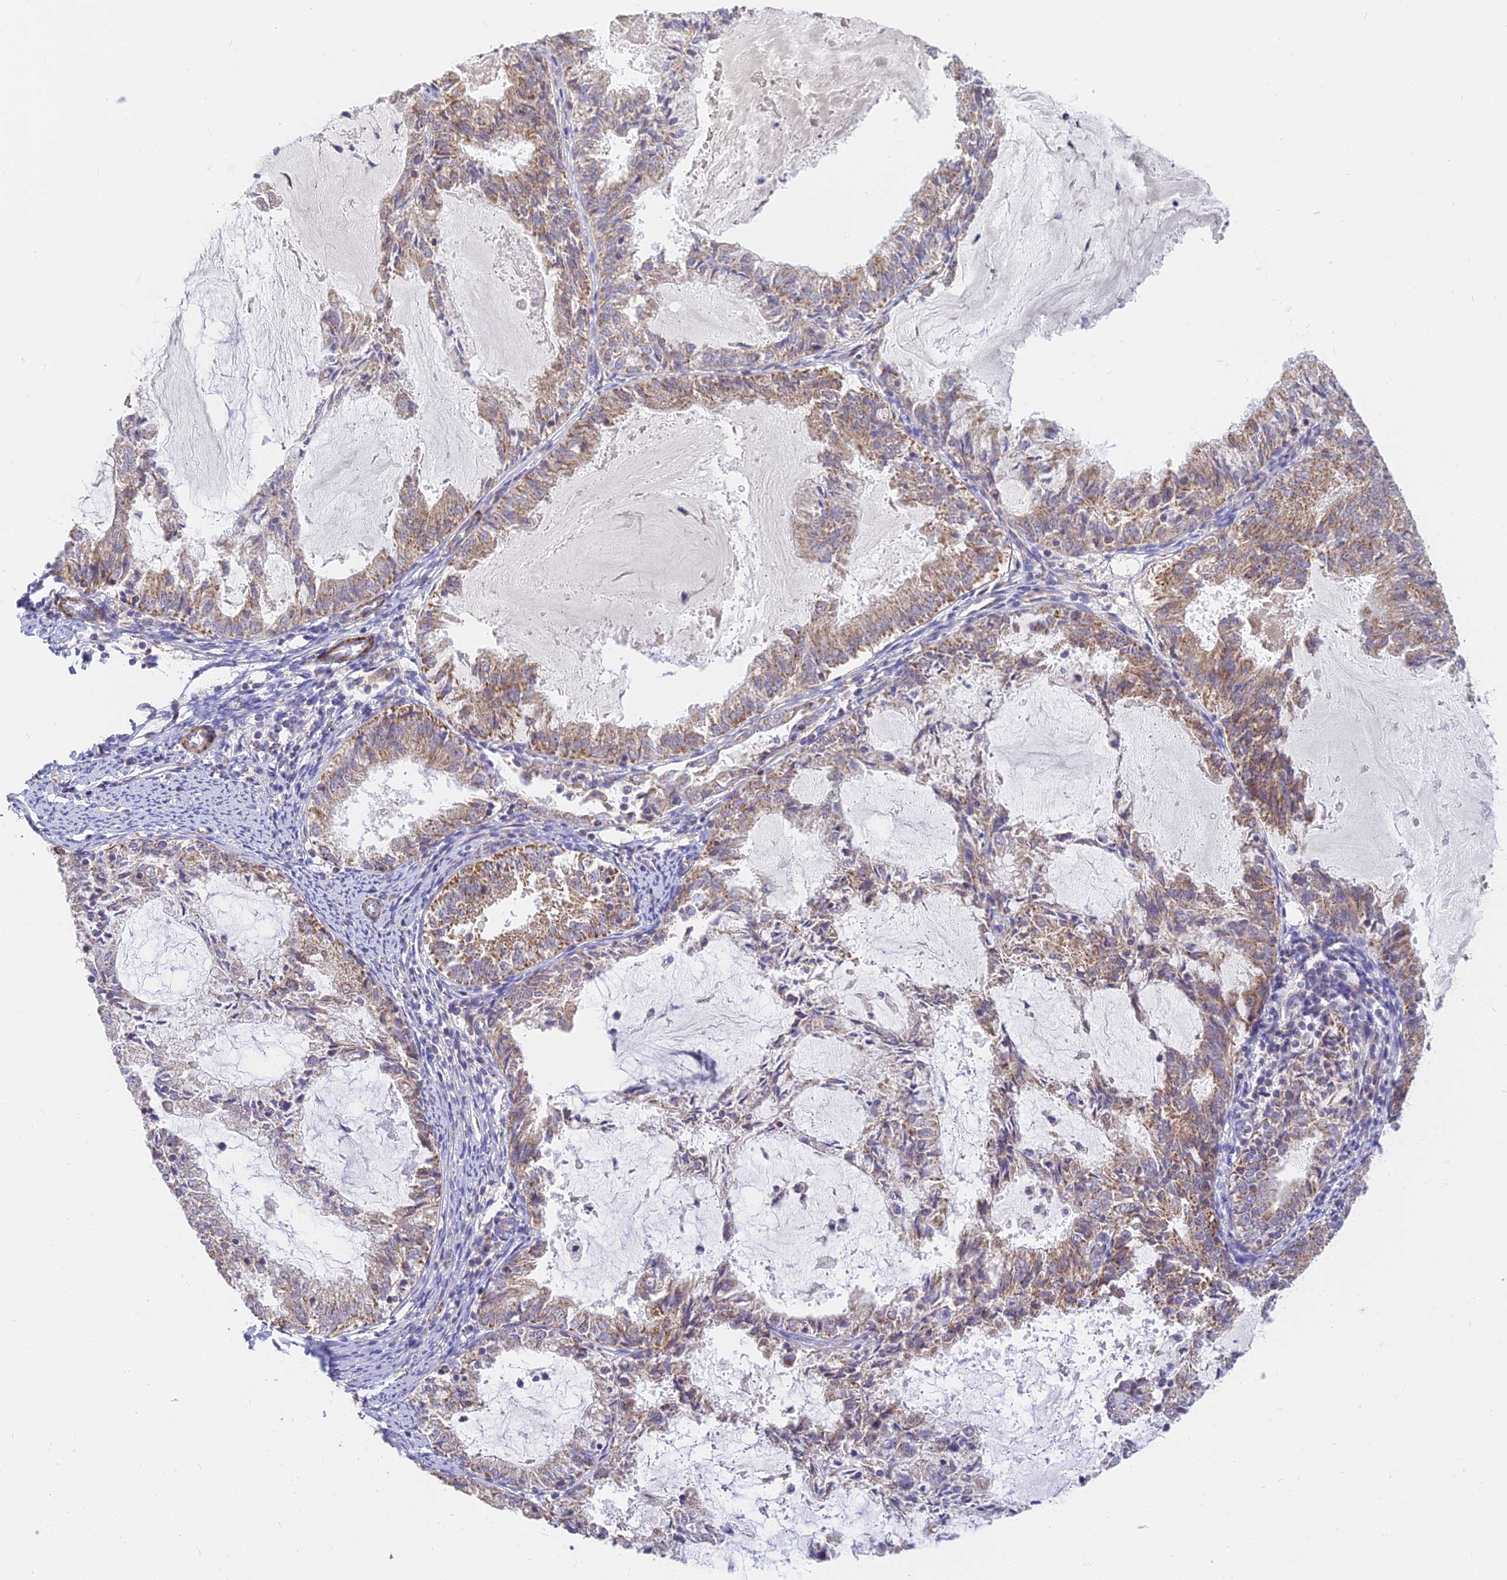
{"staining": {"intensity": "weak", "quantity": ">75%", "location": "cytoplasmic/membranous"}, "tissue": "endometrial cancer", "cell_type": "Tumor cells", "image_type": "cancer", "snomed": [{"axis": "morphology", "description": "Adenocarcinoma, NOS"}, {"axis": "topography", "description": "Endometrium"}], "caption": "Brown immunohistochemical staining in human endometrial cancer shows weak cytoplasmic/membranous positivity in about >75% of tumor cells.", "gene": "MRPL15", "patient": {"sex": "female", "age": 57}}